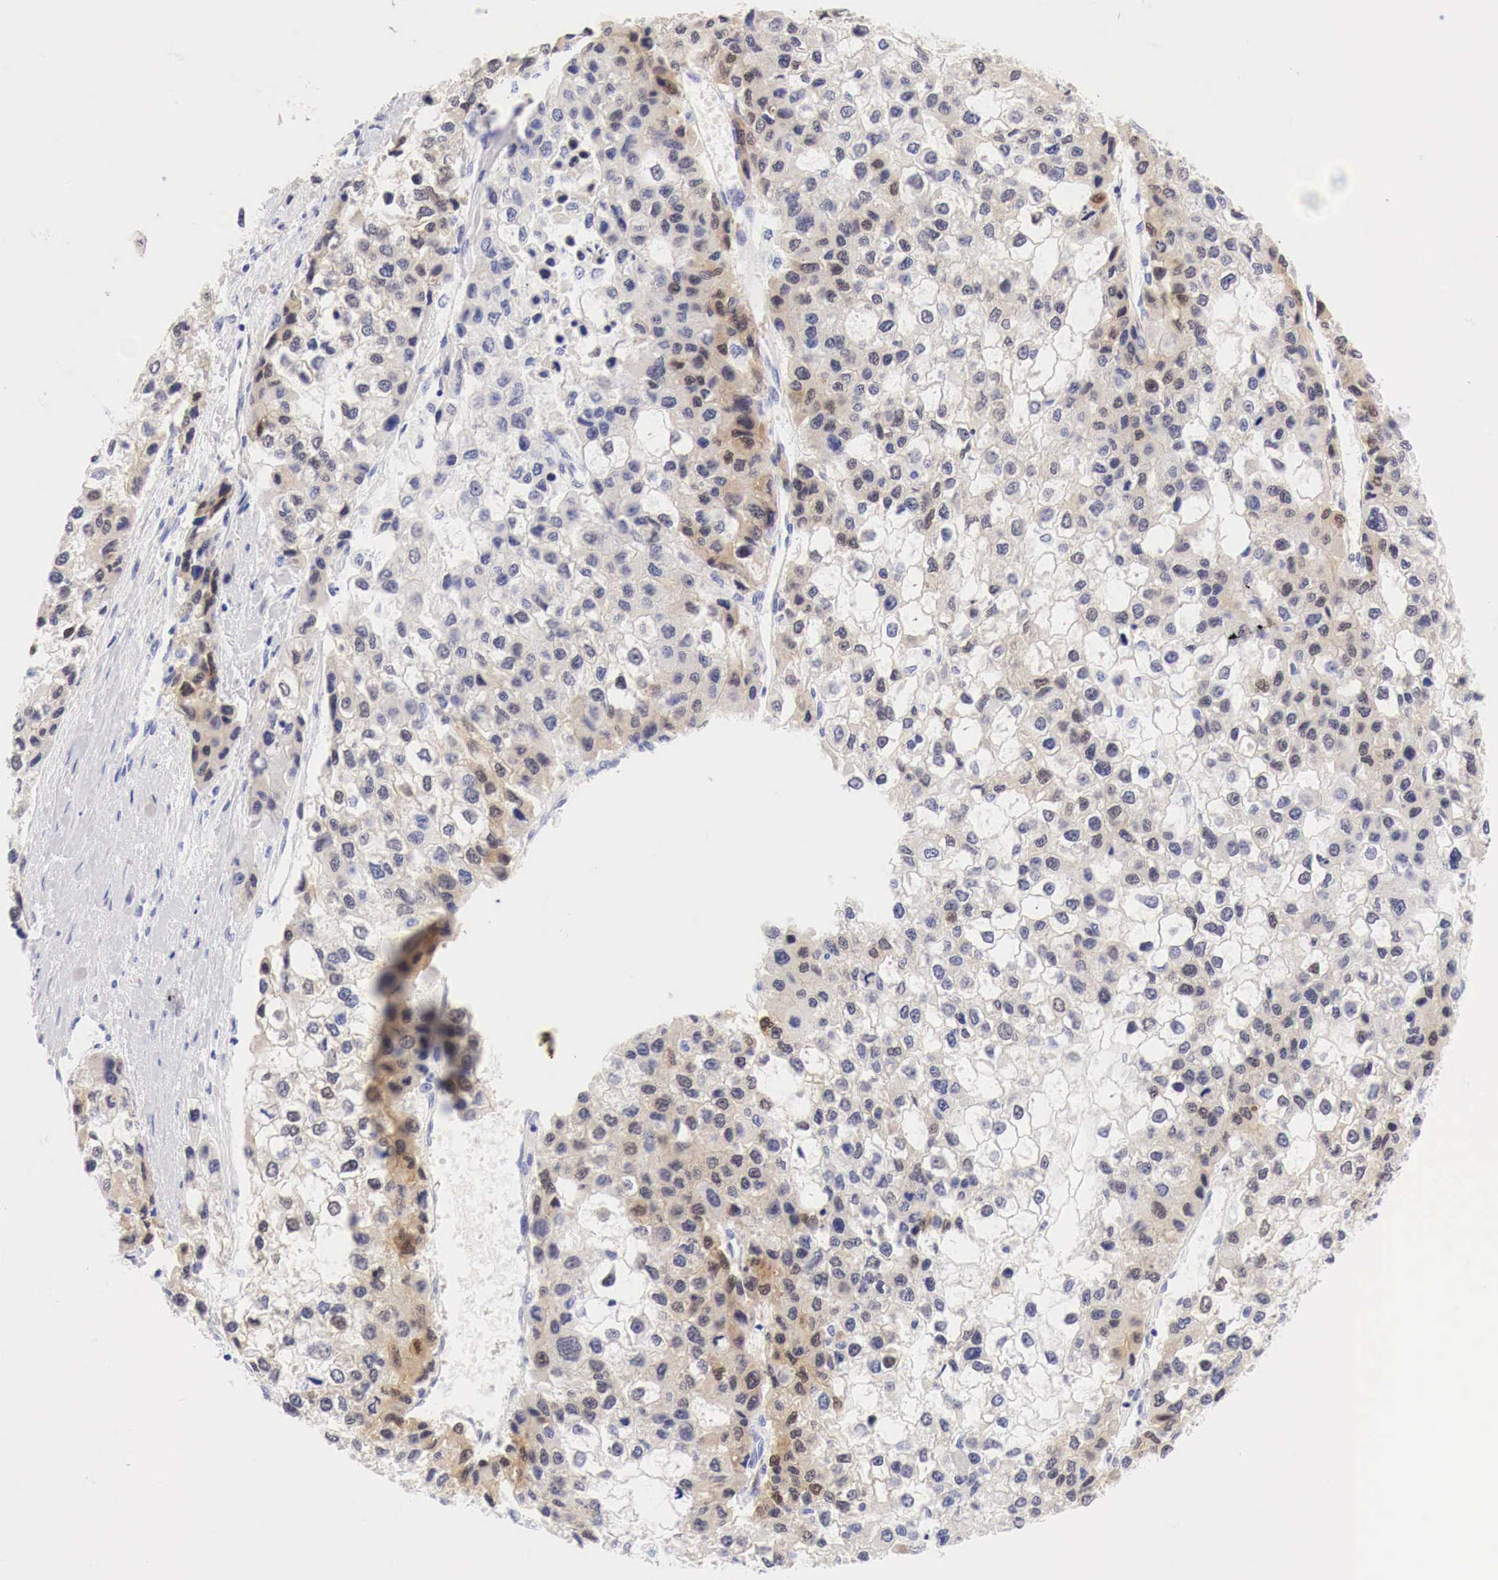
{"staining": {"intensity": "weak", "quantity": ">75%", "location": "cytoplasmic/membranous"}, "tissue": "liver cancer", "cell_type": "Tumor cells", "image_type": "cancer", "snomed": [{"axis": "morphology", "description": "Carcinoma, Hepatocellular, NOS"}, {"axis": "topography", "description": "Liver"}], "caption": "Liver cancer stained for a protein (brown) displays weak cytoplasmic/membranous positive staining in about >75% of tumor cells.", "gene": "CDKN2A", "patient": {"sex": "female", "age": 66}}